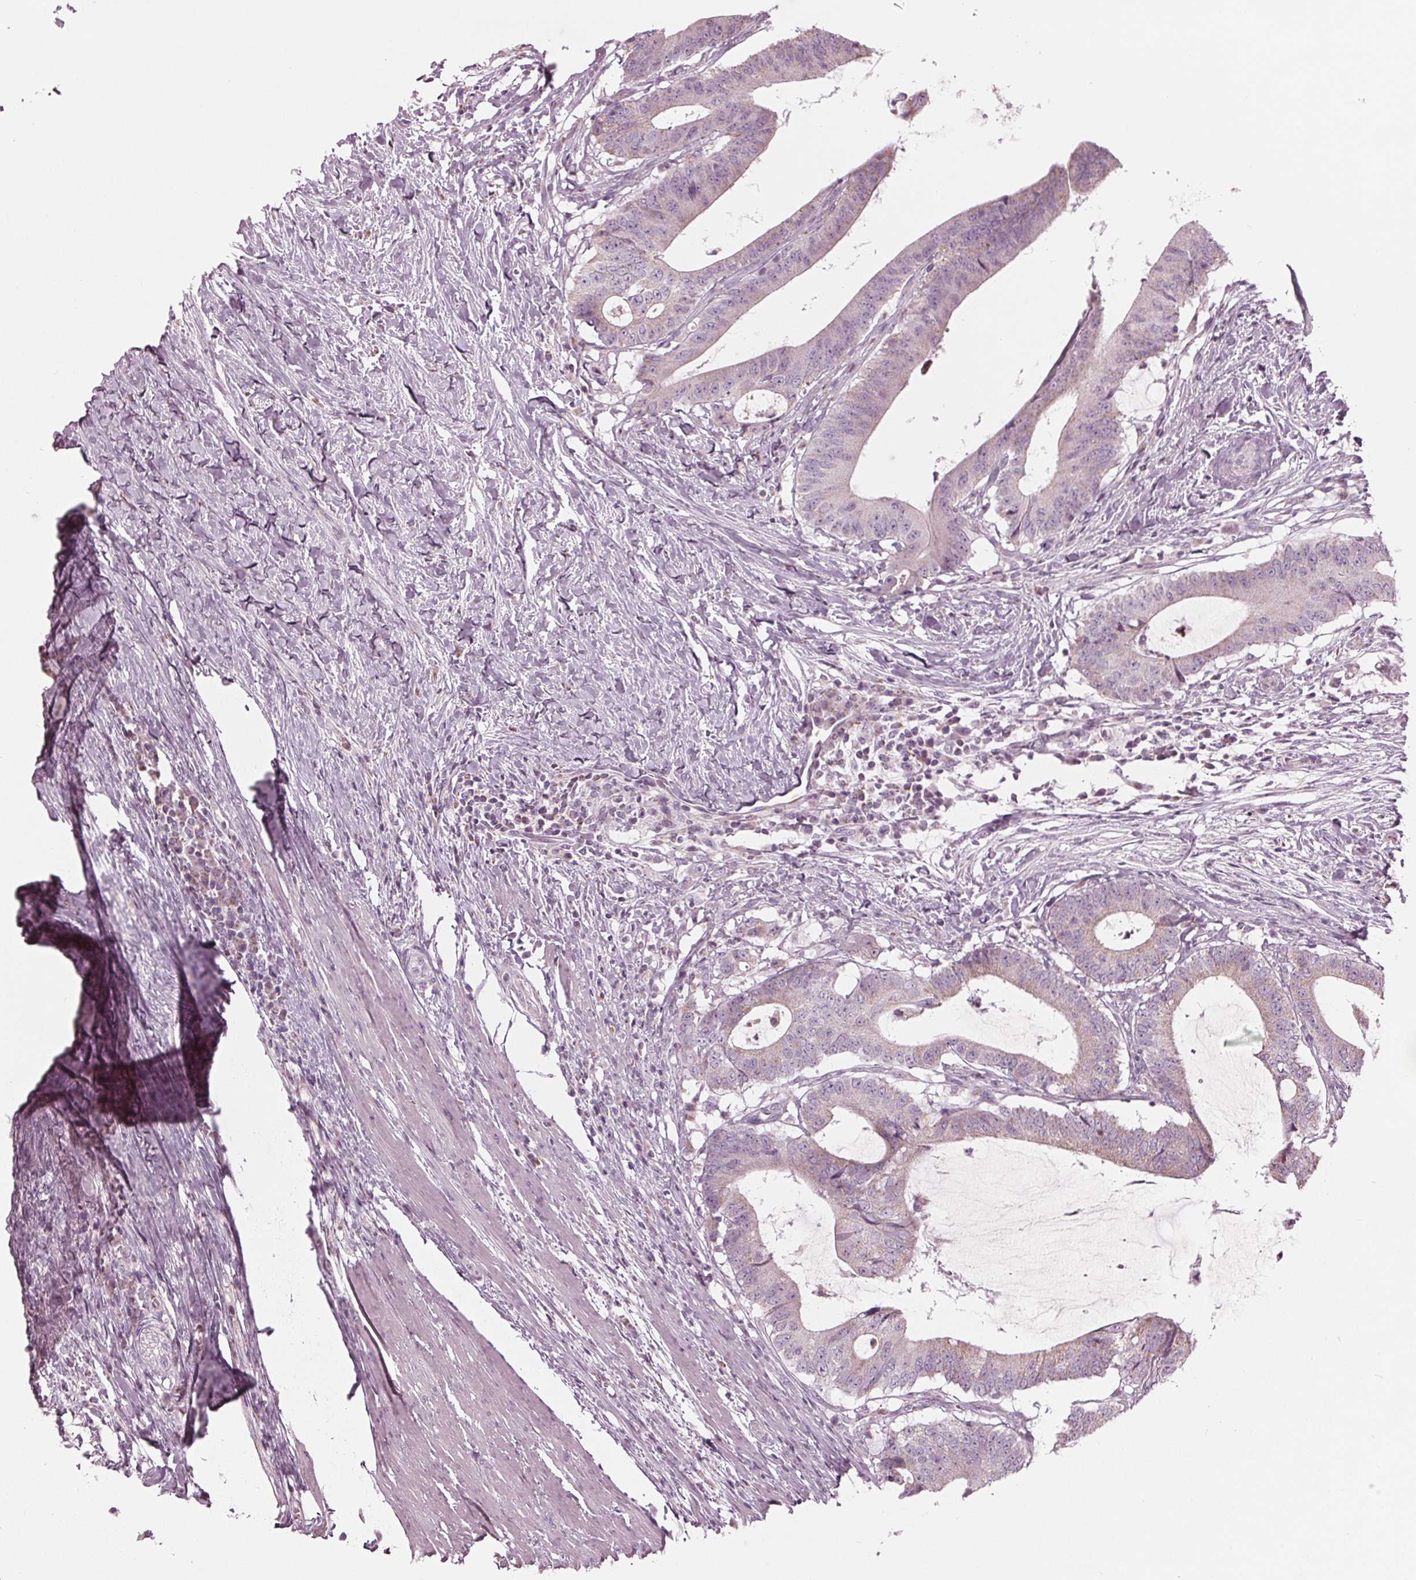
{"staining": {"intensity": "weak", "quantity": "25%-75%", "location": "cytoplasmic/membranous"}, "tissue": "colorectal cancer", "cell_type": "Tumor cells", "image_type": "cancer", "snomed": [{"axis": "morphology", "description": "Adenocarcinoma, NOS"}, {"axis": "topography", "description": "Colon"}], "caption": "Weak cytoplasmic/membranous staining is present in approximately 25%-75% of tumor cells in colorectal cancer.", "gene": "CLN6", "patient": {"sex": "female", "age": 43}}